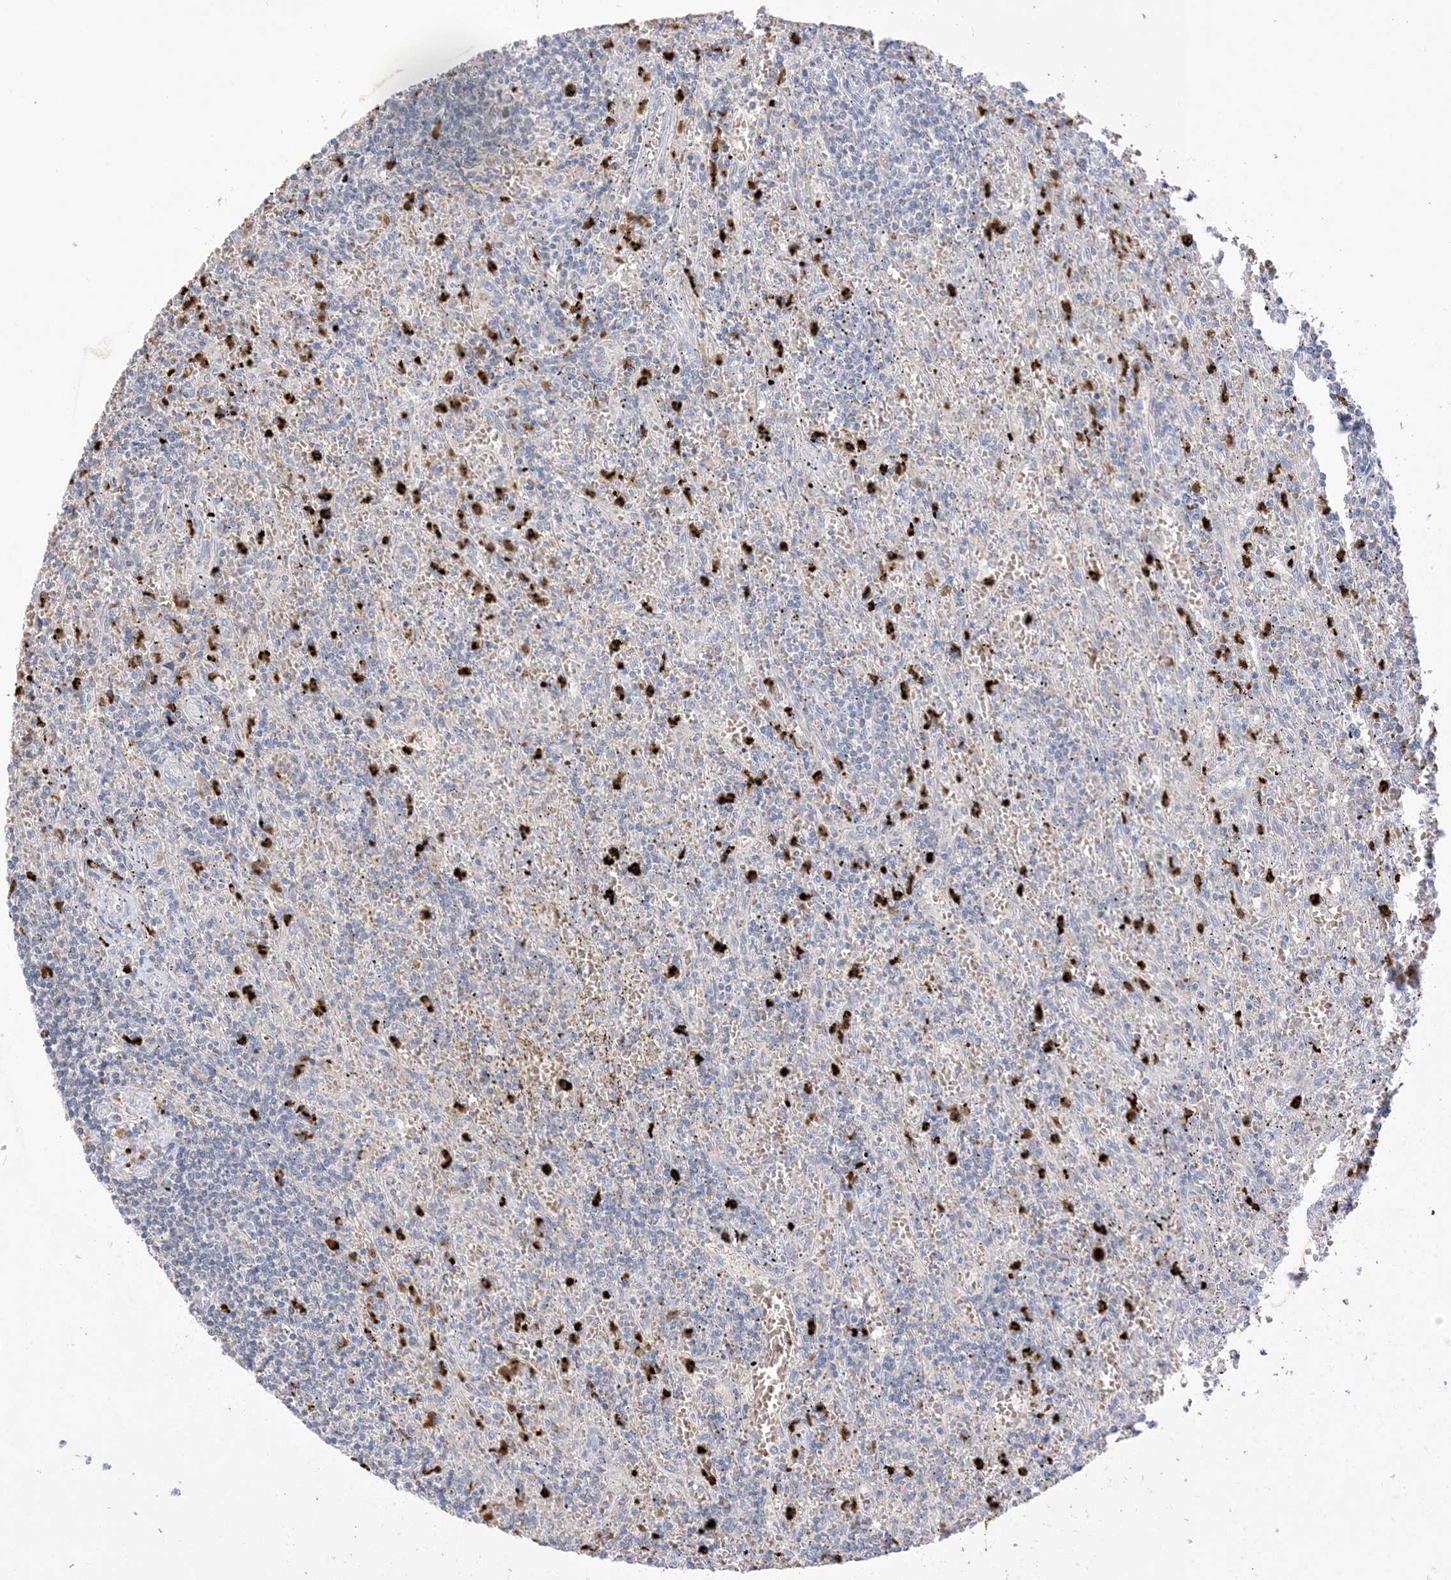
{"staining": {"intensity": "negative", "quantity": "none", "location": "none"}, "tissue": "lymphoma", "cell_type": "Tumor cells", "image_type": "cancer", "snomed": [{"axis": "morphology", "description": "Malignant lymphoma, non-Hodgkin's type, Low grade"}, {"axis": "topography", "description": "Spleen"}], "caption": "Tumor cells are negative for protein expression in human malignant lymphoma, non-Hodgkin's type (low-grade).", "gene": "DPP9", "patient": {"sex": "male", "age": 76}}